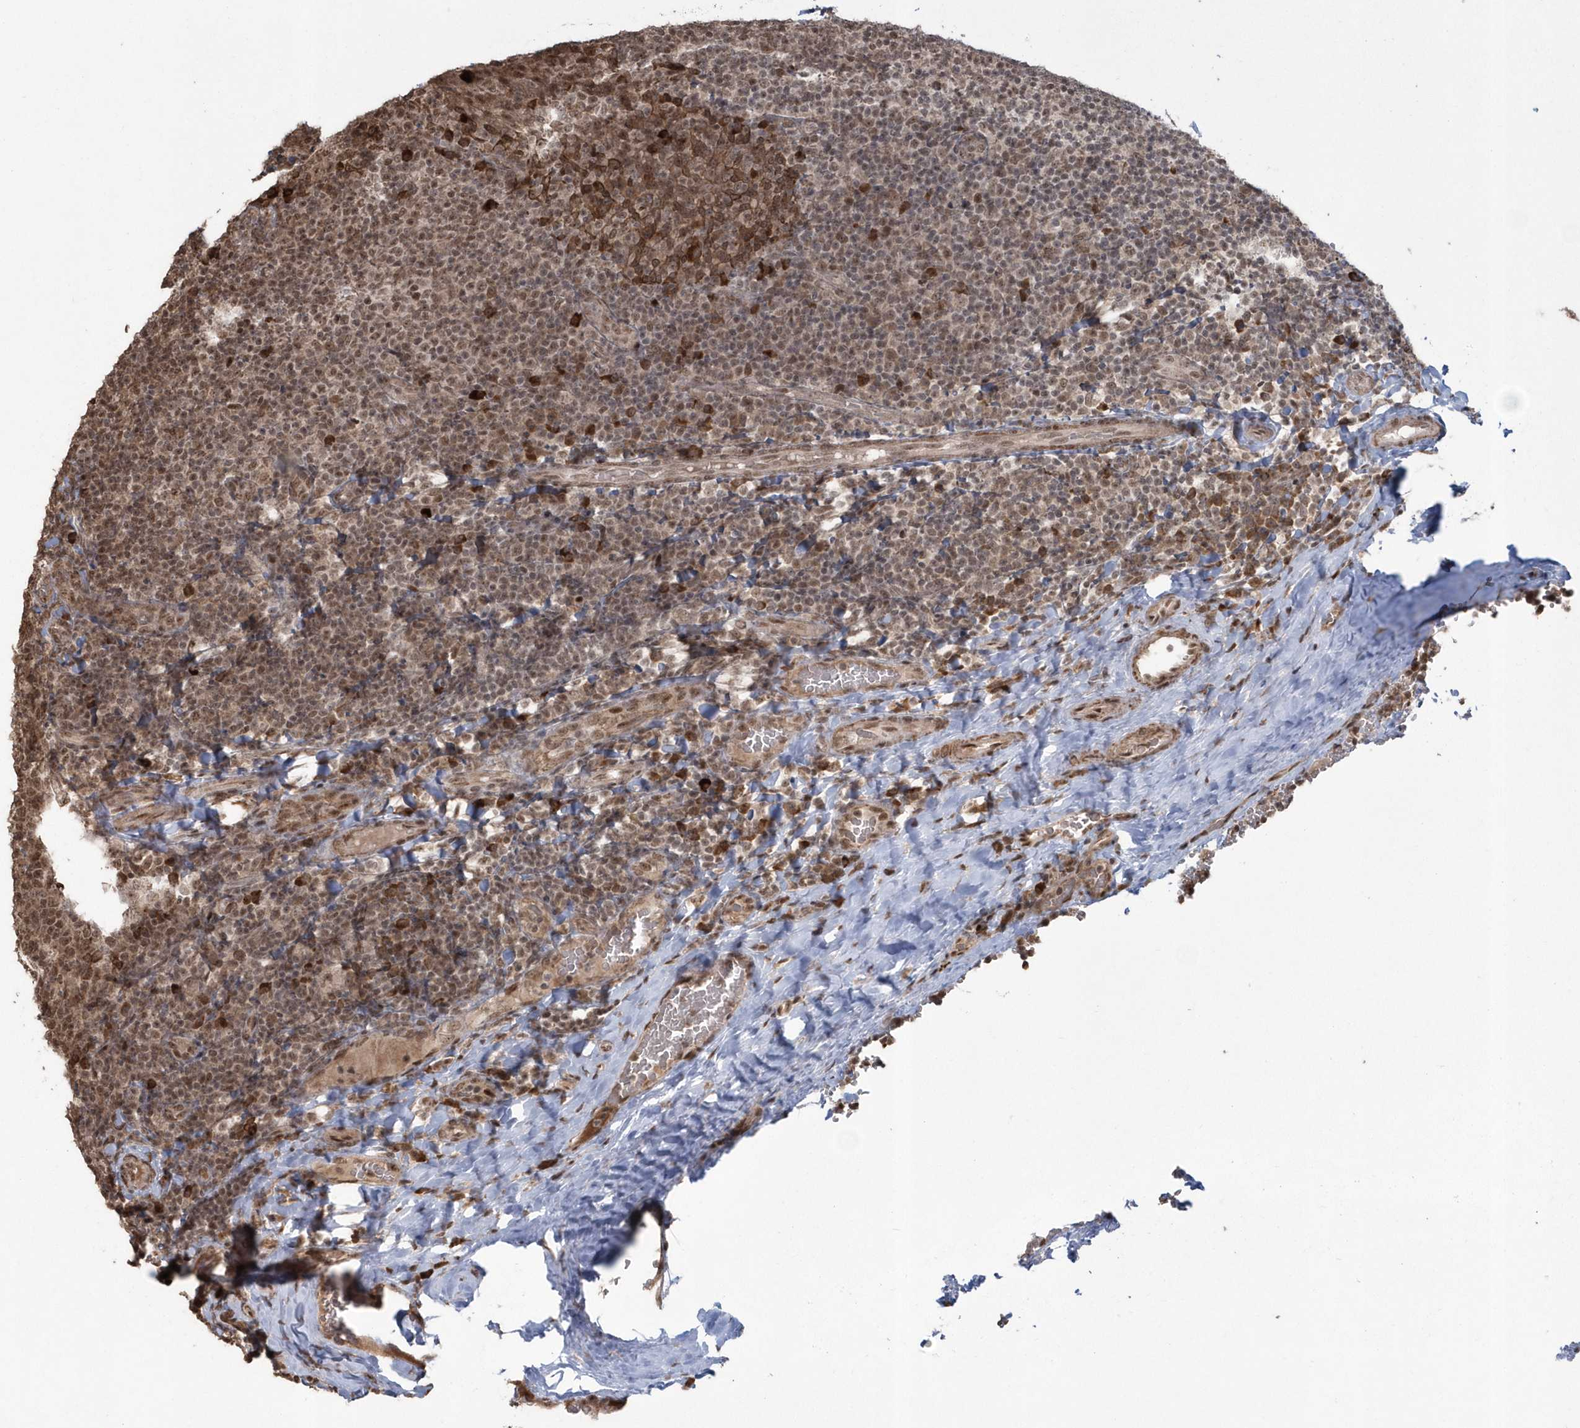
{"staining": {"intensity": "moderate", "quantity": "<25%", "location": "cytoplasmic/membranous,nuclear"}, "tissue": "tonsil", "cell_type": "Germinal center cells", "image_type": "normal", "snomed": [{"axis": "morphology", "description": "Normal tissue, NOS"}, {"axis": "topography", "description": "Tonsil"}], "caption": "DAB immunohistochemical staining of unremarkable tonsil displays moderate cytoplasmic/membranous,nuclear protein expression in about <25% of germinal center cells.", "gene": "EPB41L4A", "patient": {"sex": "male", "age": 17}}